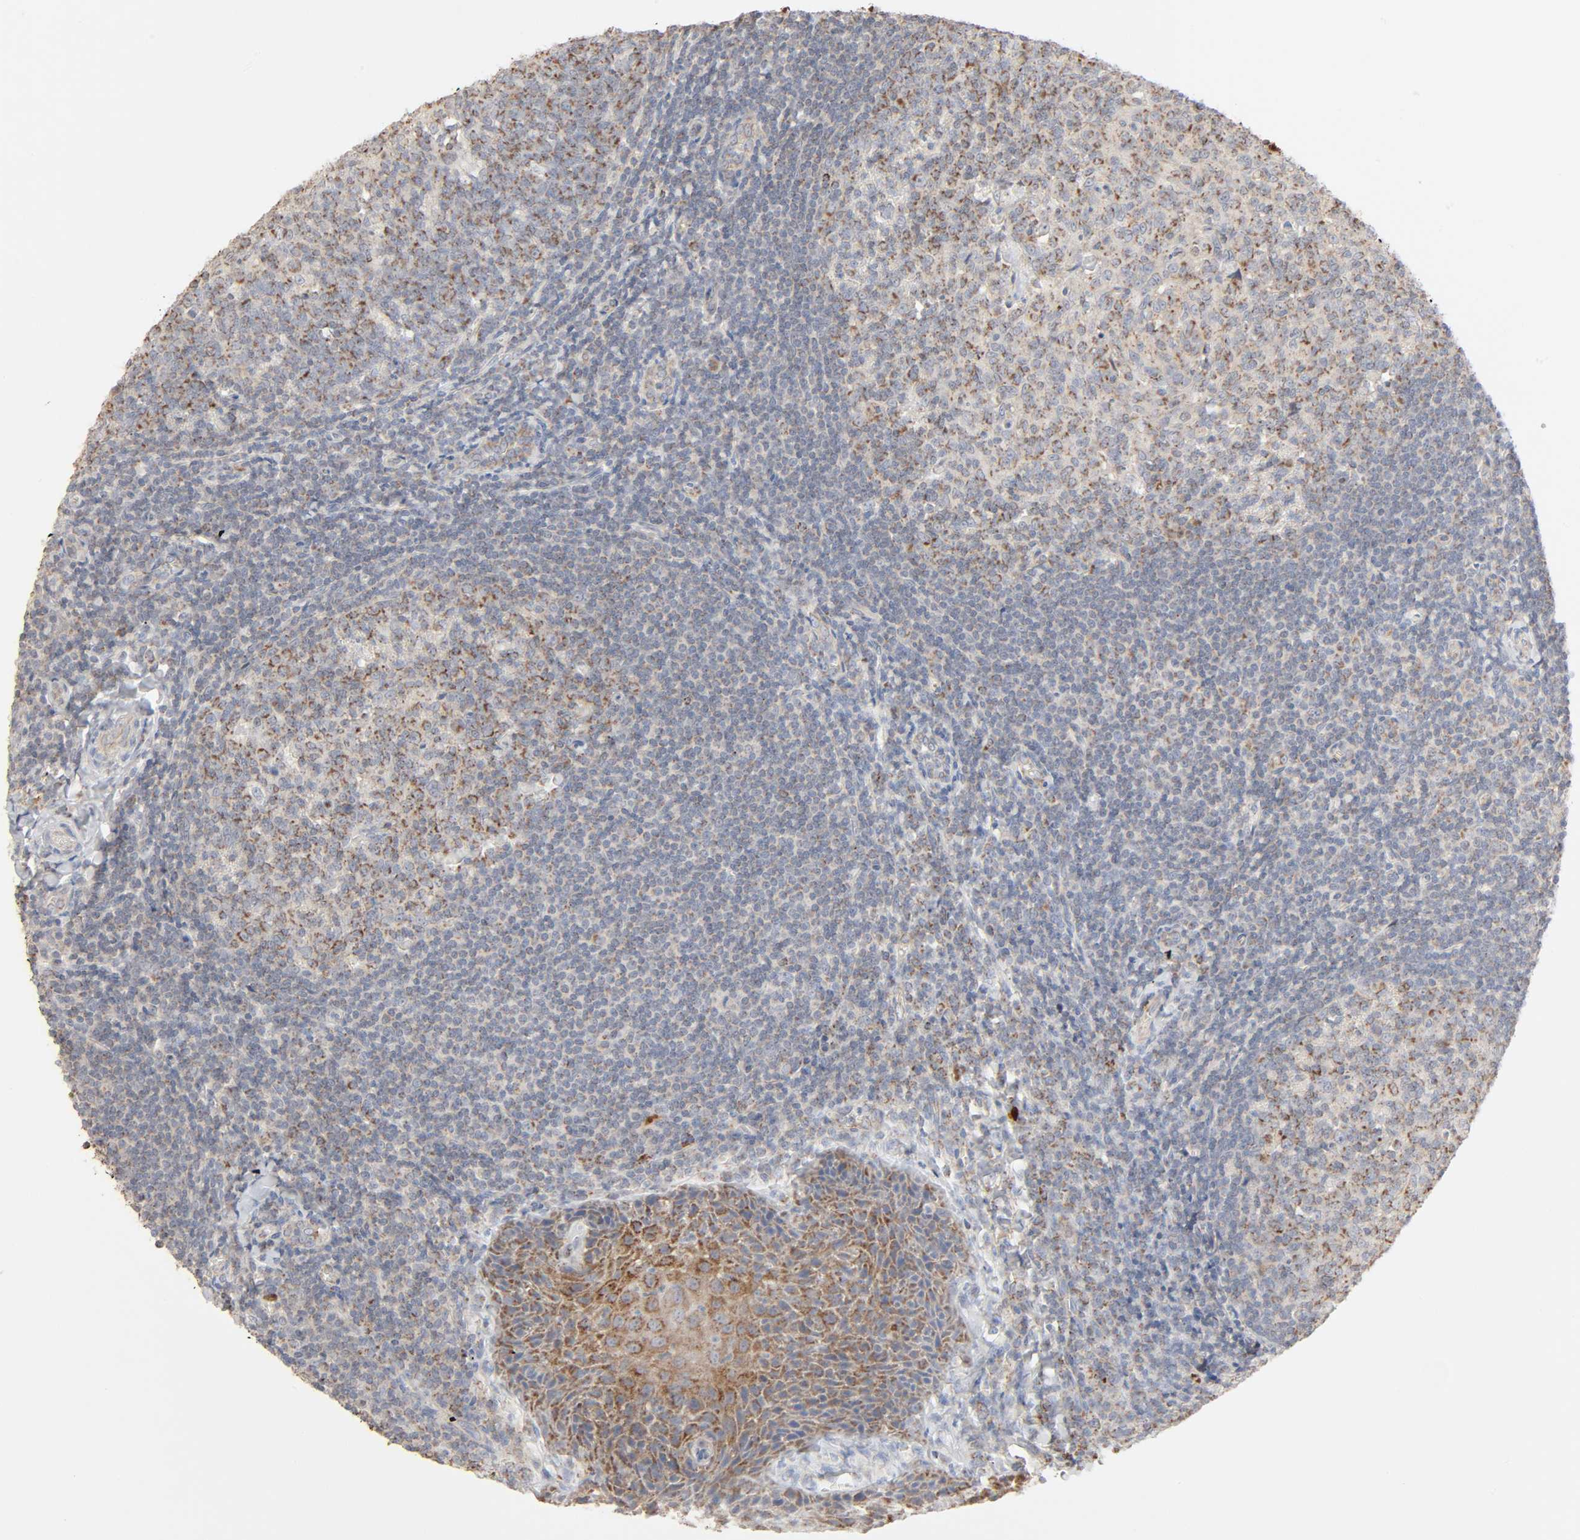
{"staining": {"intensity": "moderate", "quantity": ">75%", "location": "cytoplasmic/membranous"}, "tissue": "tonsil", "cell_type": "Germinal center cells", "image_type": "normal", "snomed": [{"axis": "morphology", "description": "Normal tissue, NOS"}, {"axis": "topography", "description": "Tonsil"}], "caption": "This is an image of immunohistochemistry staining of normal tonsil, which shows moderate positivity in the cytoplasmic/membranous of germinal center cells.", "gene": "SYT16", "patient": {"sex": "male", "age": 31}}